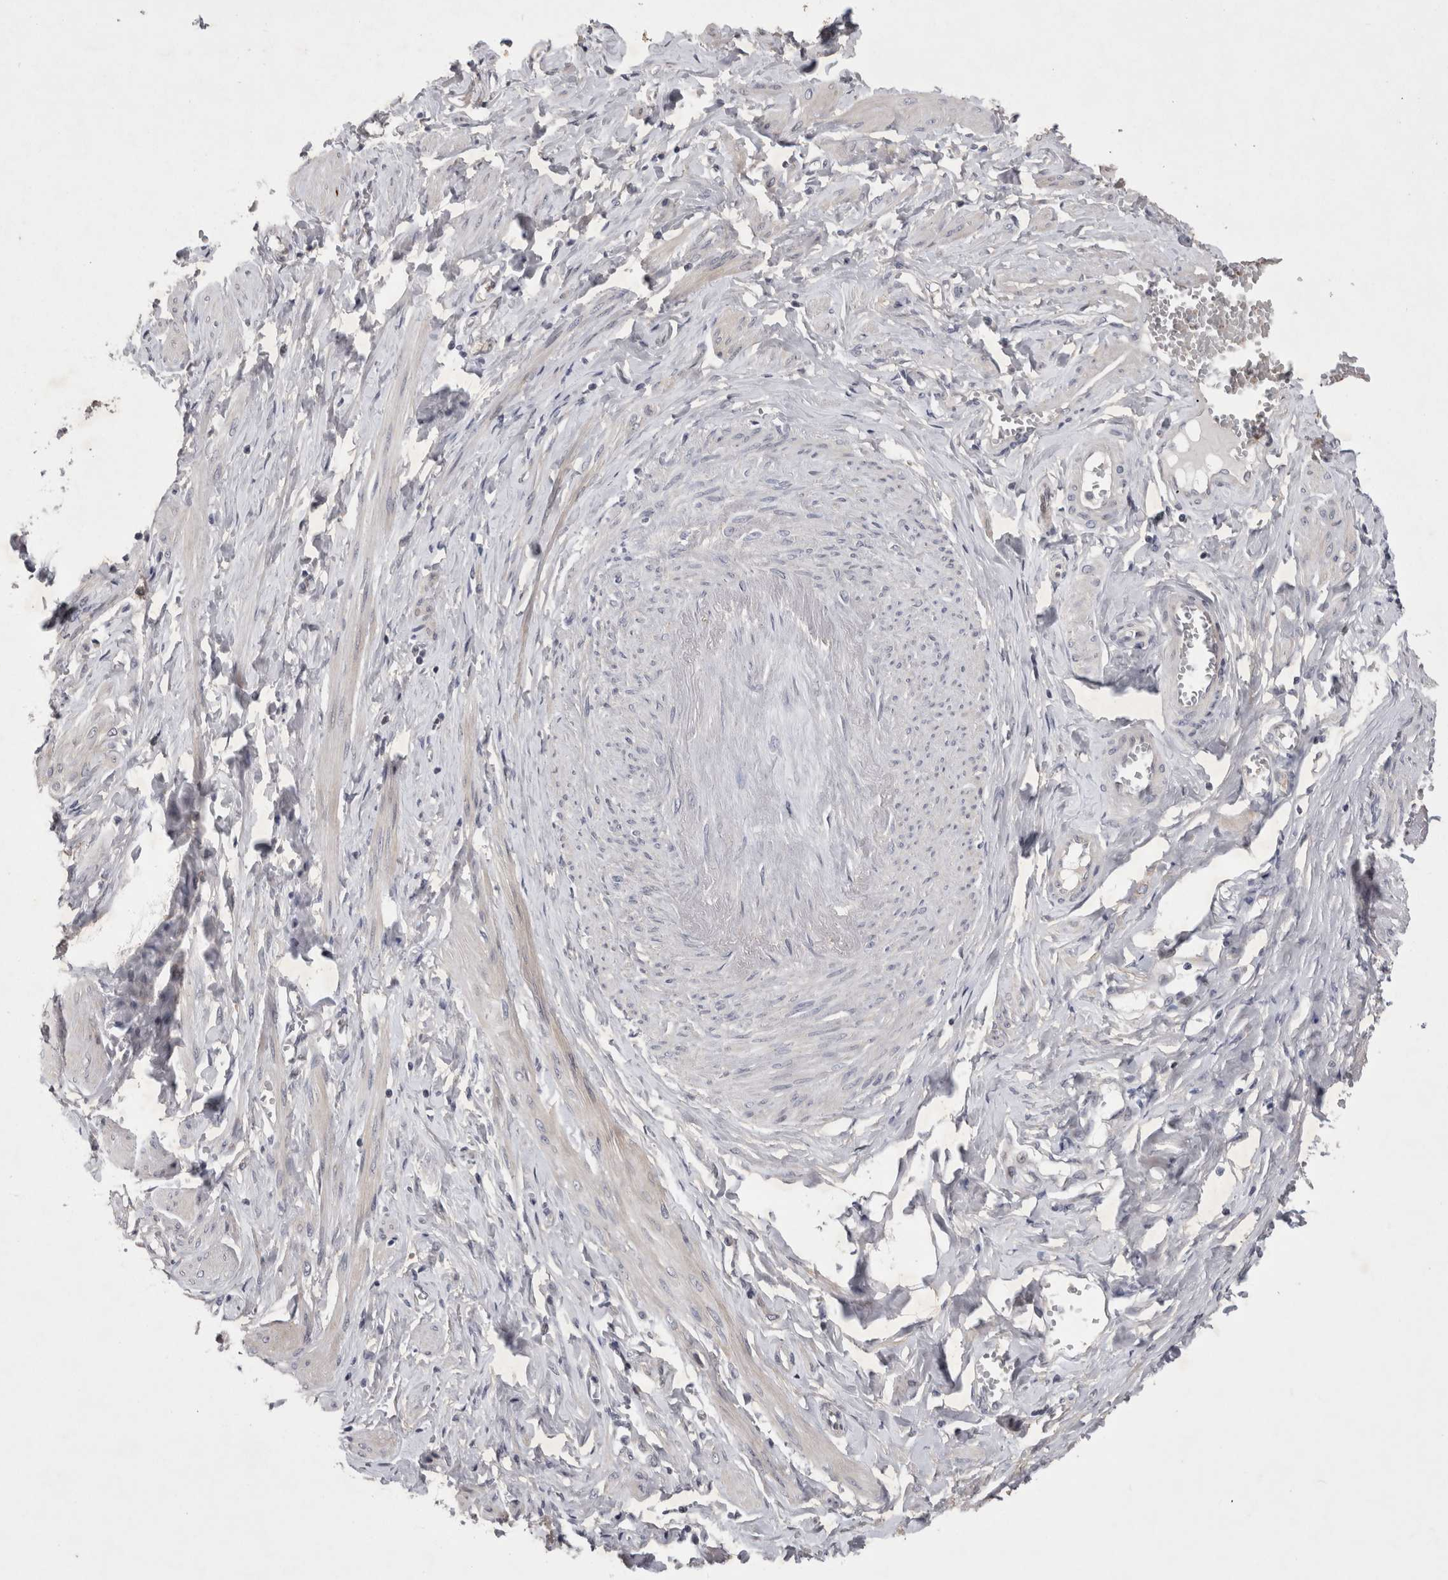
{"staining": {"intensity": "negative", "quantity": "none", "location": "none"}, "tissue": "adipose tissue", "cell_type": "Adipocytes", "image_type": "normal", "snomed": [{"axis": "morphology", "description": "Normal tissue, NOS"}, {"axis": "topography", "description": "Vascular tissue"}, {"axis": "topography", "description": "Fallopian tube"}, {"axis": "topography", "description": "Ovary"}], "caption": "A photomicrograph of human adipose tissue is negative for staining in adipocytes. (Stains: DAB IHC with hematoxylin counter stain, Microscopy: brightfield microscopy at high magnification).", "gene": "IFI44", "patient": {"sex": "female", "age": 67}}